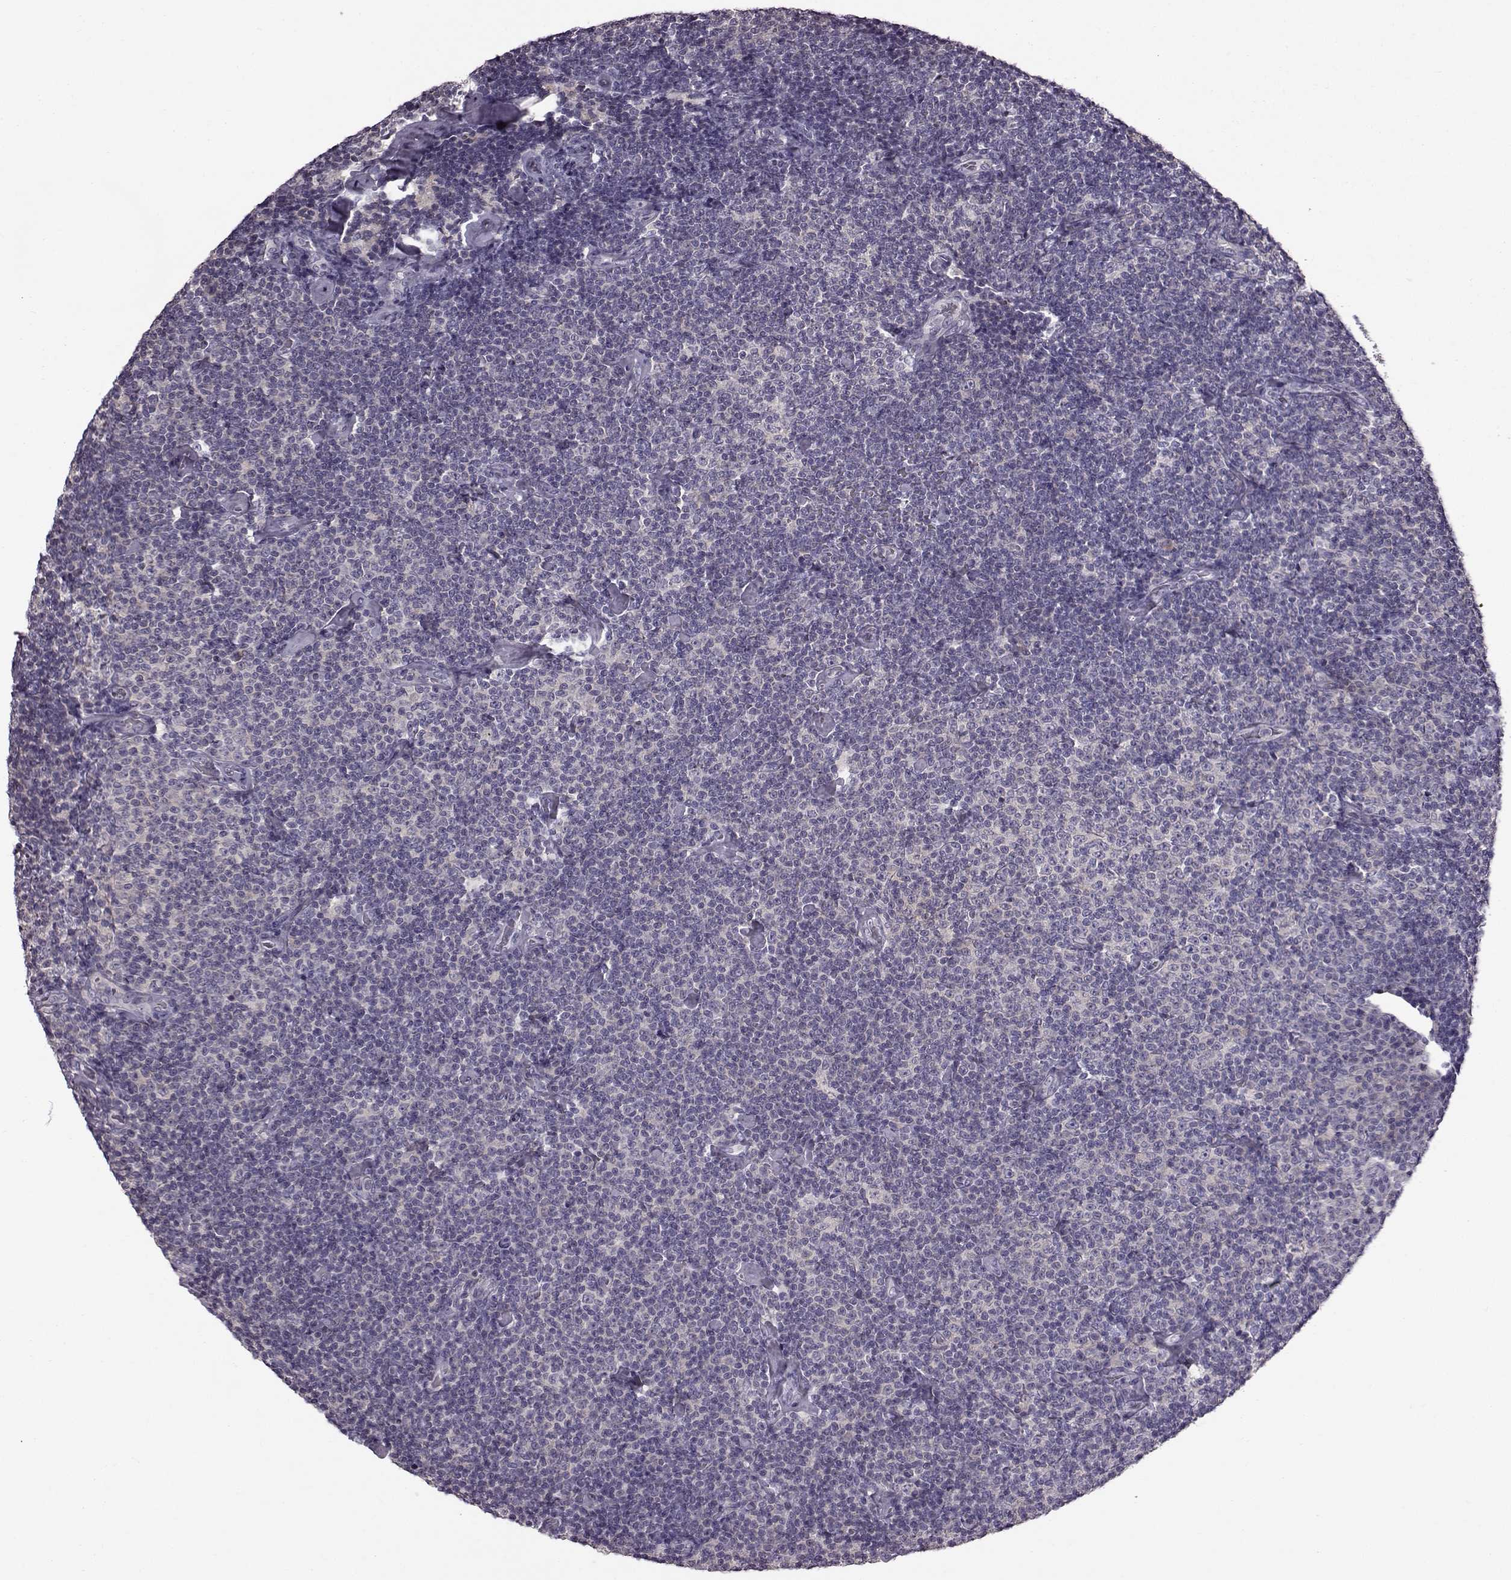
{"staining": {"intensity": "negative", "quantity": "none", "location": "none"}, "tissue": "lymphoma", "cell_type": "Tumor cells", "image_type": "cancer", "snomed": [{"axis": "morphology", "description": "Malignant lymphoma, non-Hodgkin's type, Low grade"}, {"axis": "topography", "description": "Lymph node"}], "caption": "Immunohistochemistry of human lymphoma reveals no expression in tumor cells.", "gene": "ADGRG2", "patient": {"sex": "male", "age": 81}}